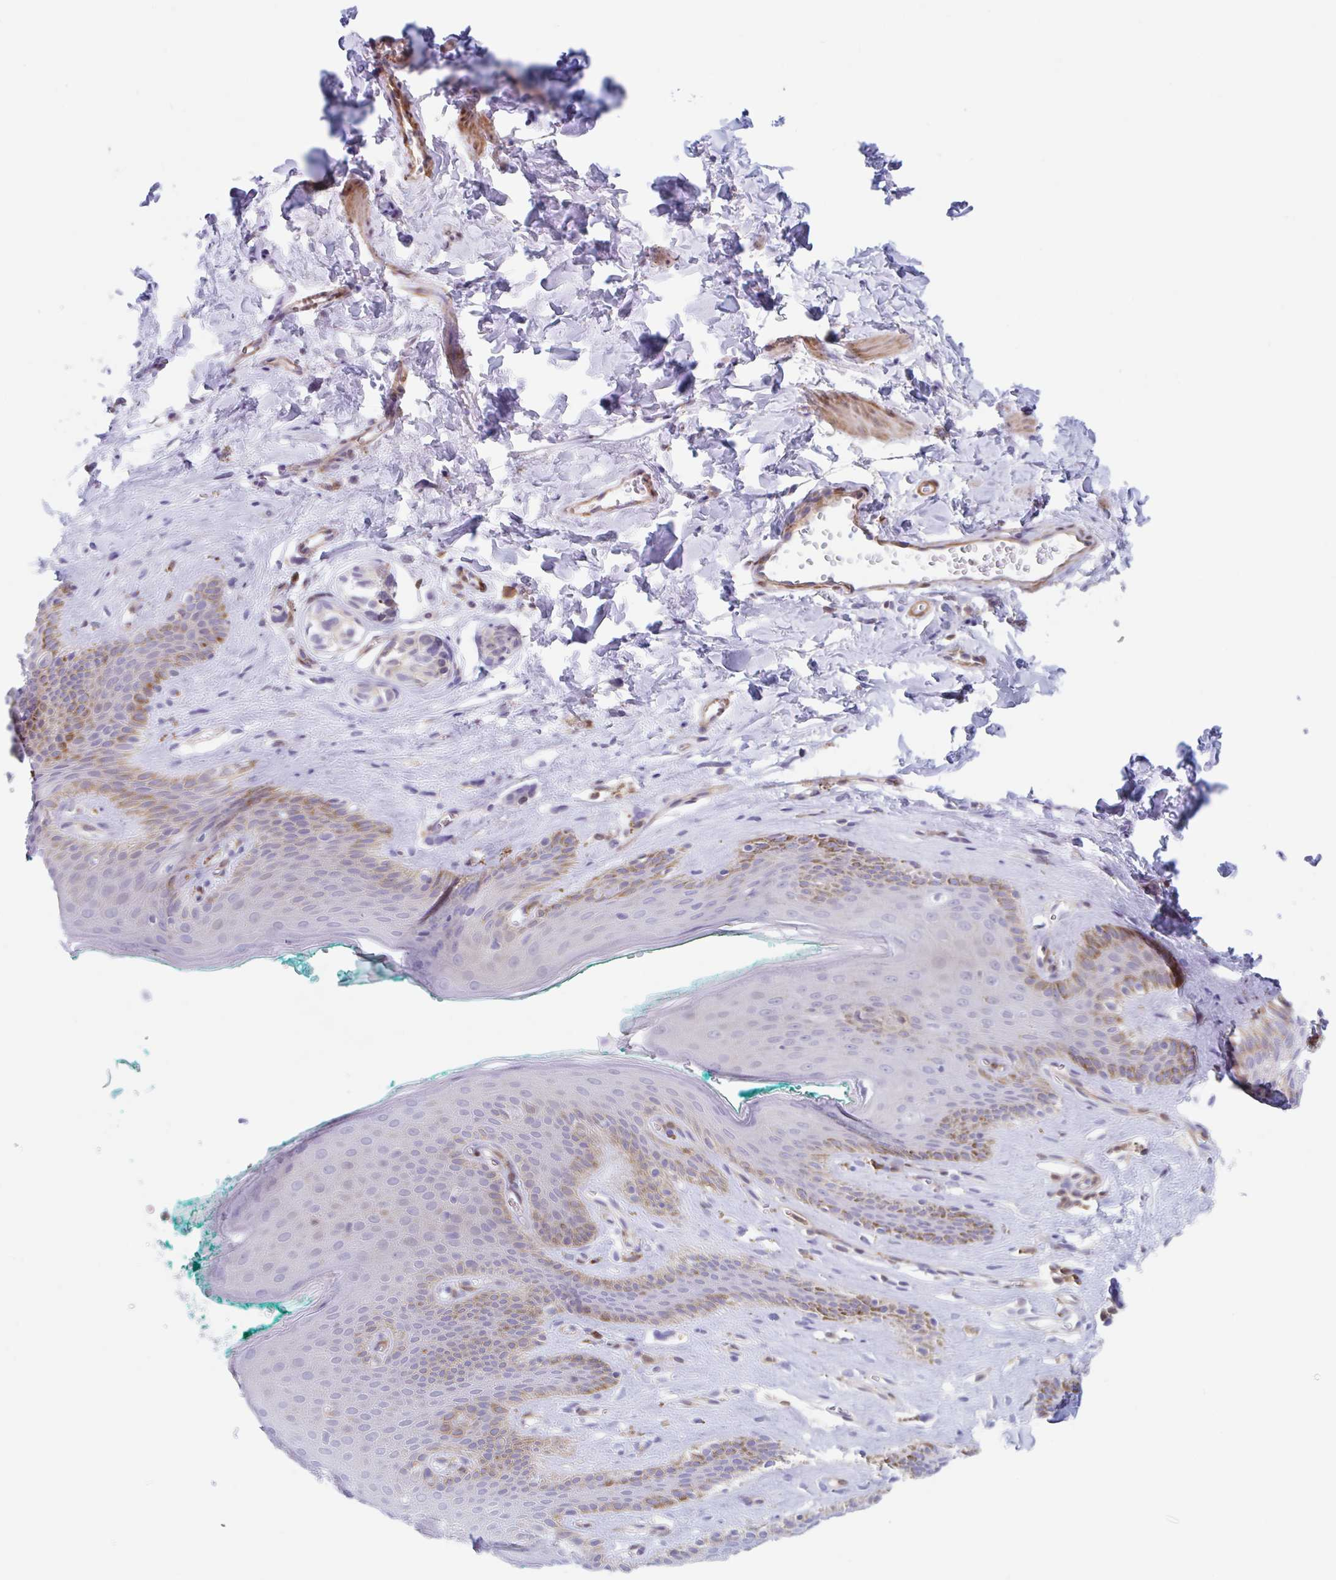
{"staining": {"intensity": "weak", "quantity": "<25%", "location": "cytoplasmic/membranous"}, "tissue": "skin", "cell_type": "Epidermal cells", "image_type": "normal", "snomed": [{"axis": "morphology", "description": "Normal tissue, NOS"}, {"axis": "topography", "description": "Vulva"}, {"axis": "topography", "description": "Peripheral nerve tissue"}], "caption": "The histopathology image exhibits no staining of epidermal cells in unremarkable skin.", "gene": "EFHD1", "patient": {"sex": "female", "age": 66}}